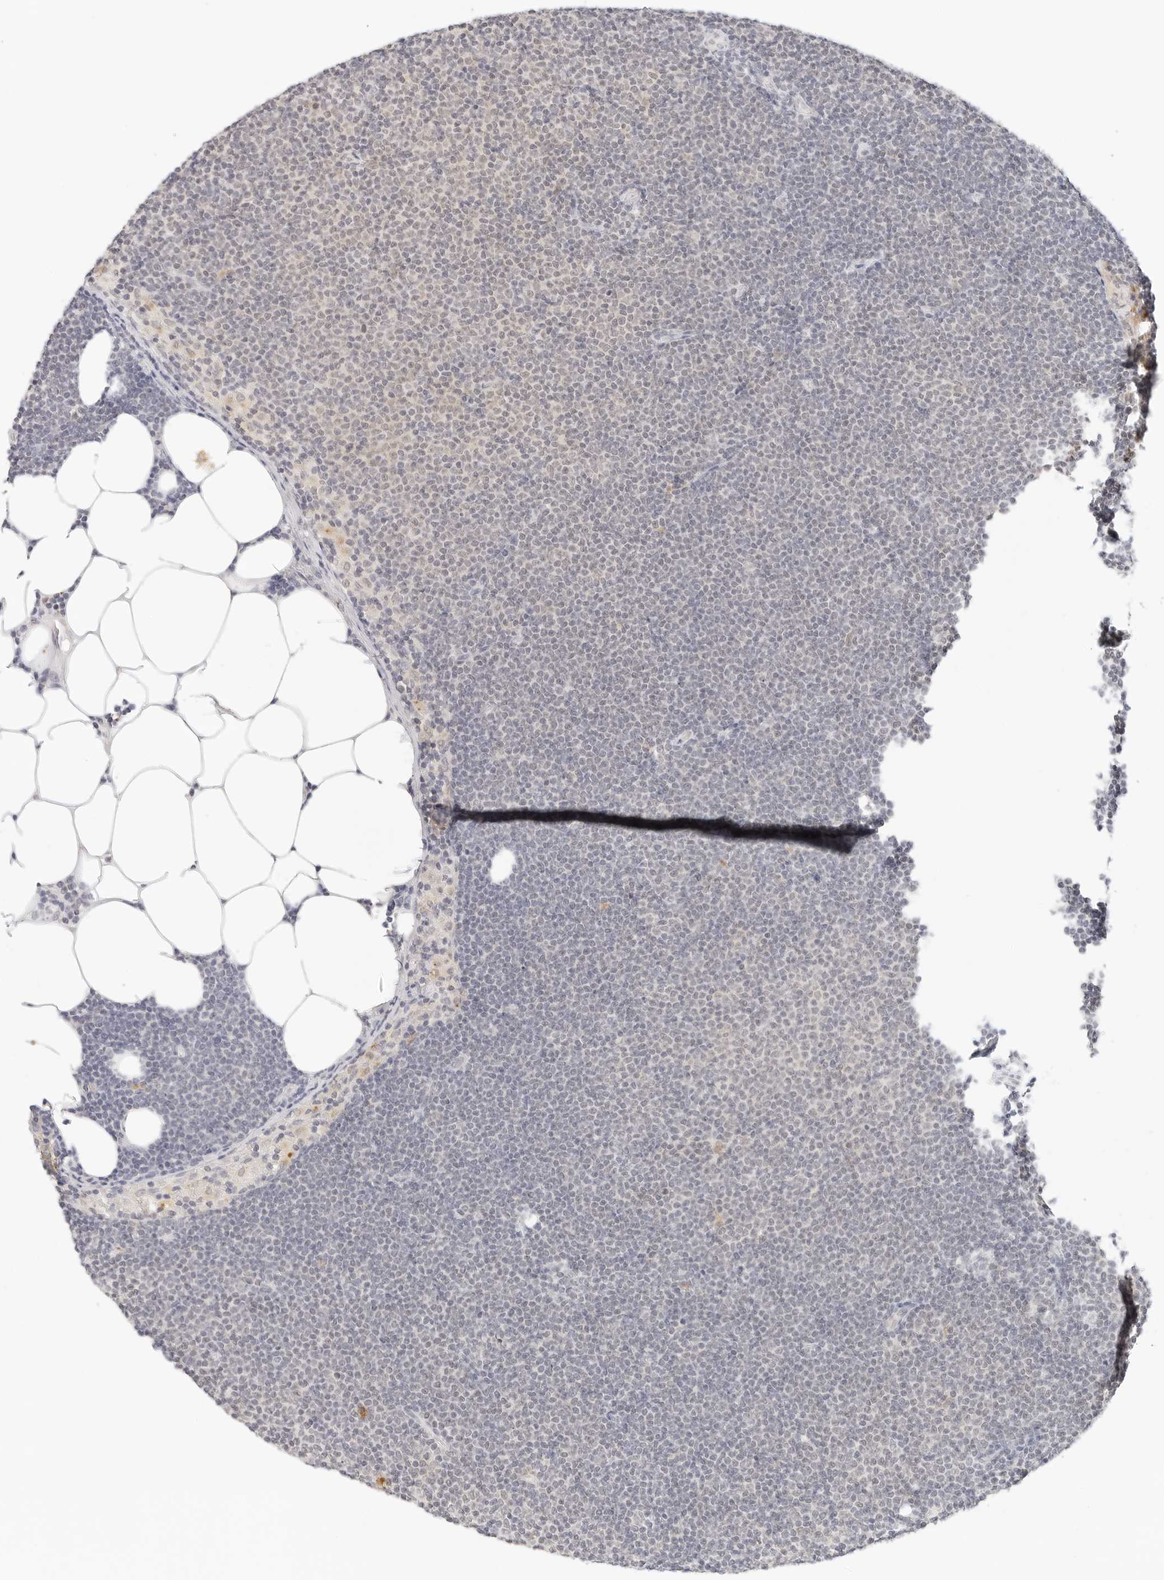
{"staining": {"intensity": "negative", "quantity": "none", "location": "none"}, "tissue": "lymphoma", "cell_type": "Tumor cells", "image_type": "cancer", "snomed": [{"axis": "morphology", "description": "Malignant lymphoma, non-Hodgkin's type, Low grade"}, {"axis": "topography", "description": "Lymph node"}], "caption": "DAB (3,3'-diaminobenzidine) immunohistochemical staining of lymphoma displays no significant positivity in tumor cells.", "gene": "NEO1", "patient": {"sex": "female", "age": 53}}